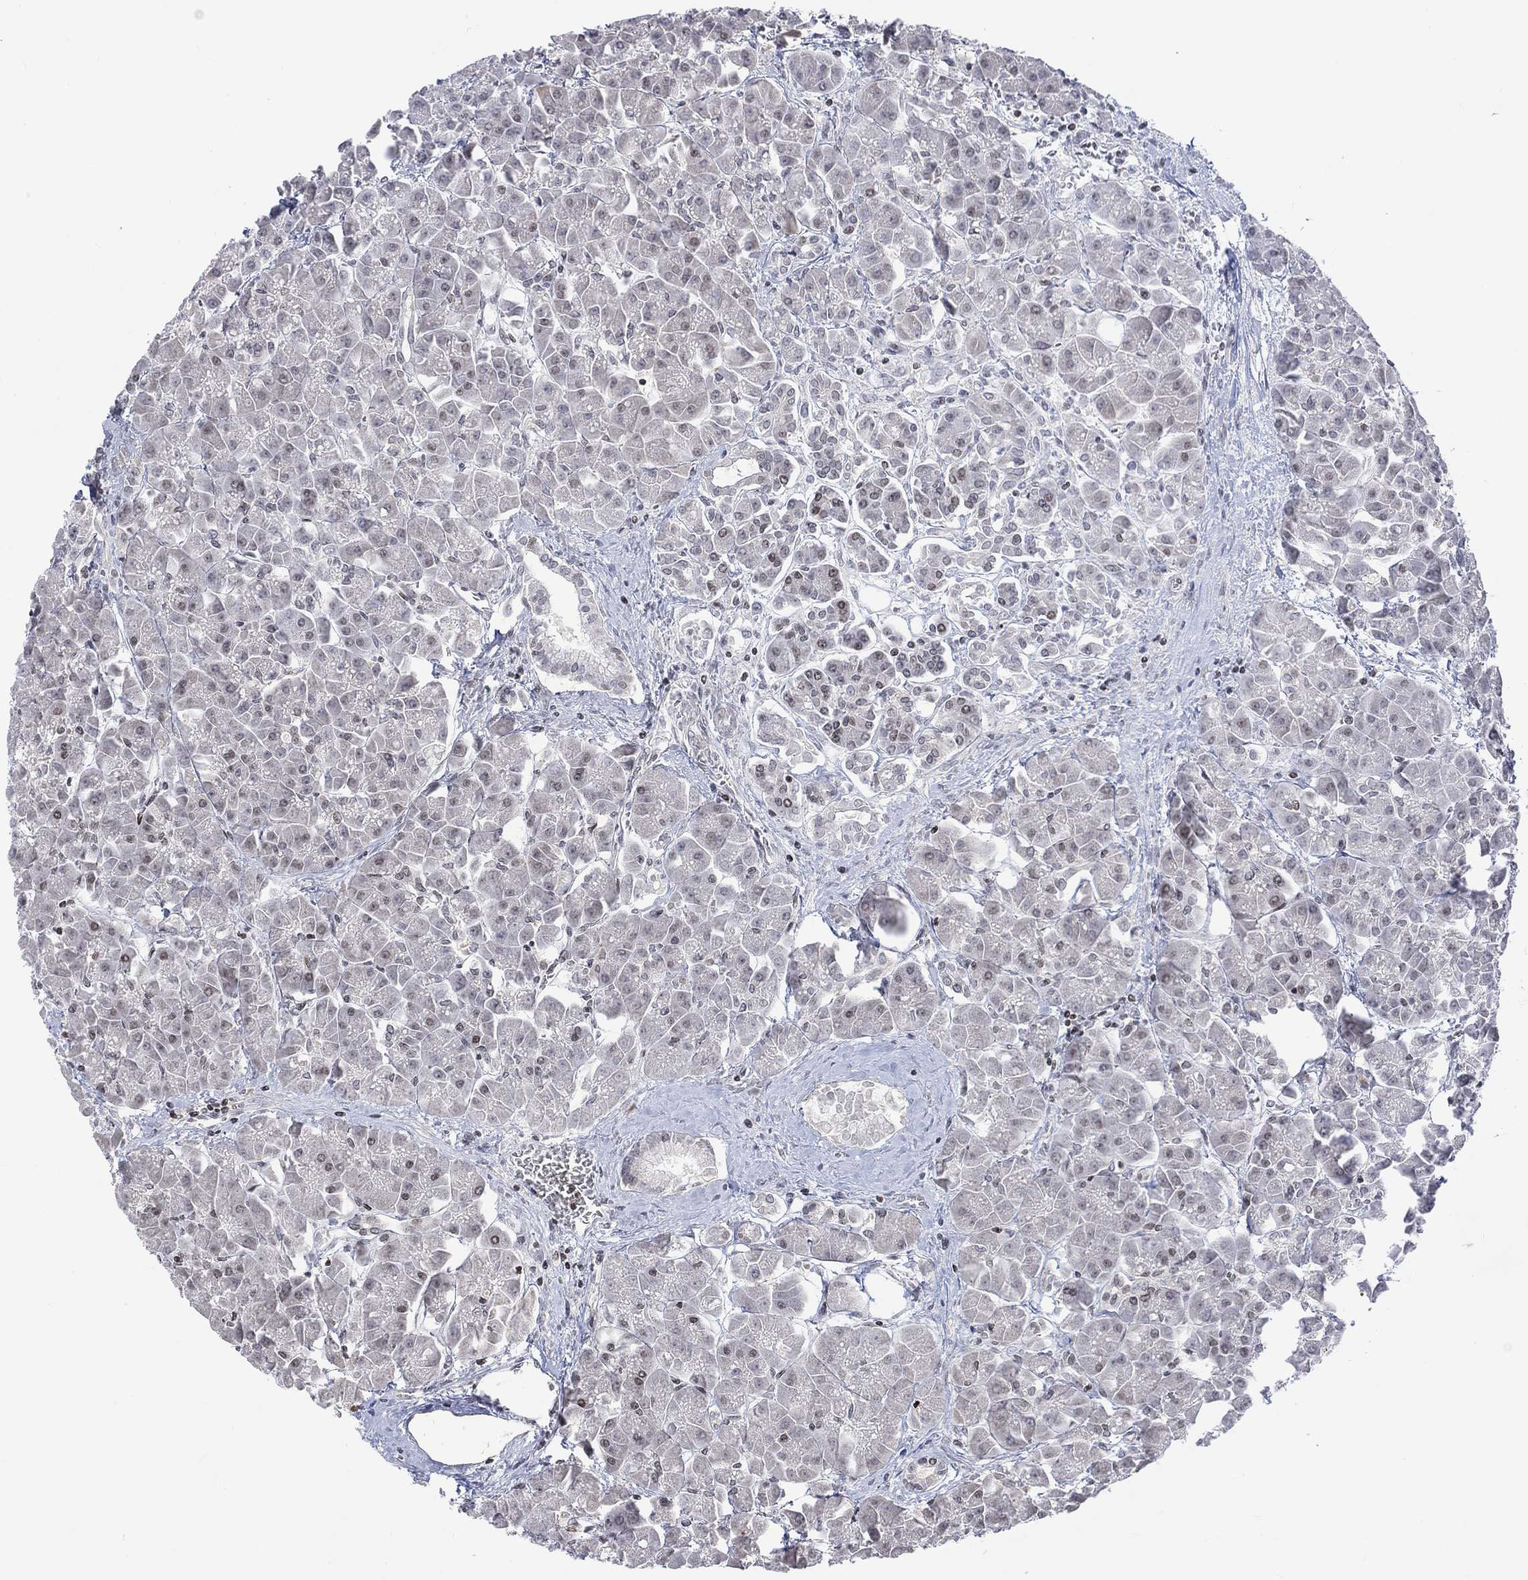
{"staining": {"intensity": "negative", "quantity": "none", "location": "none"}, "tissue": "pancreas", "cell_type": "Exocrine glandular cells", "image_type": "normal", "snomed": [{"axis": "morphology", "description": "Normal tissue, NOS"}, {"axis": "topography", "description": "Pancreas"}], "caption": "A high-resolution image shows IHC staining of normal pancreas, which displays no significant positivity in exocrine glandular cells.", "gene": "DCX", "patient": {"sex": "male", "age": 70}}